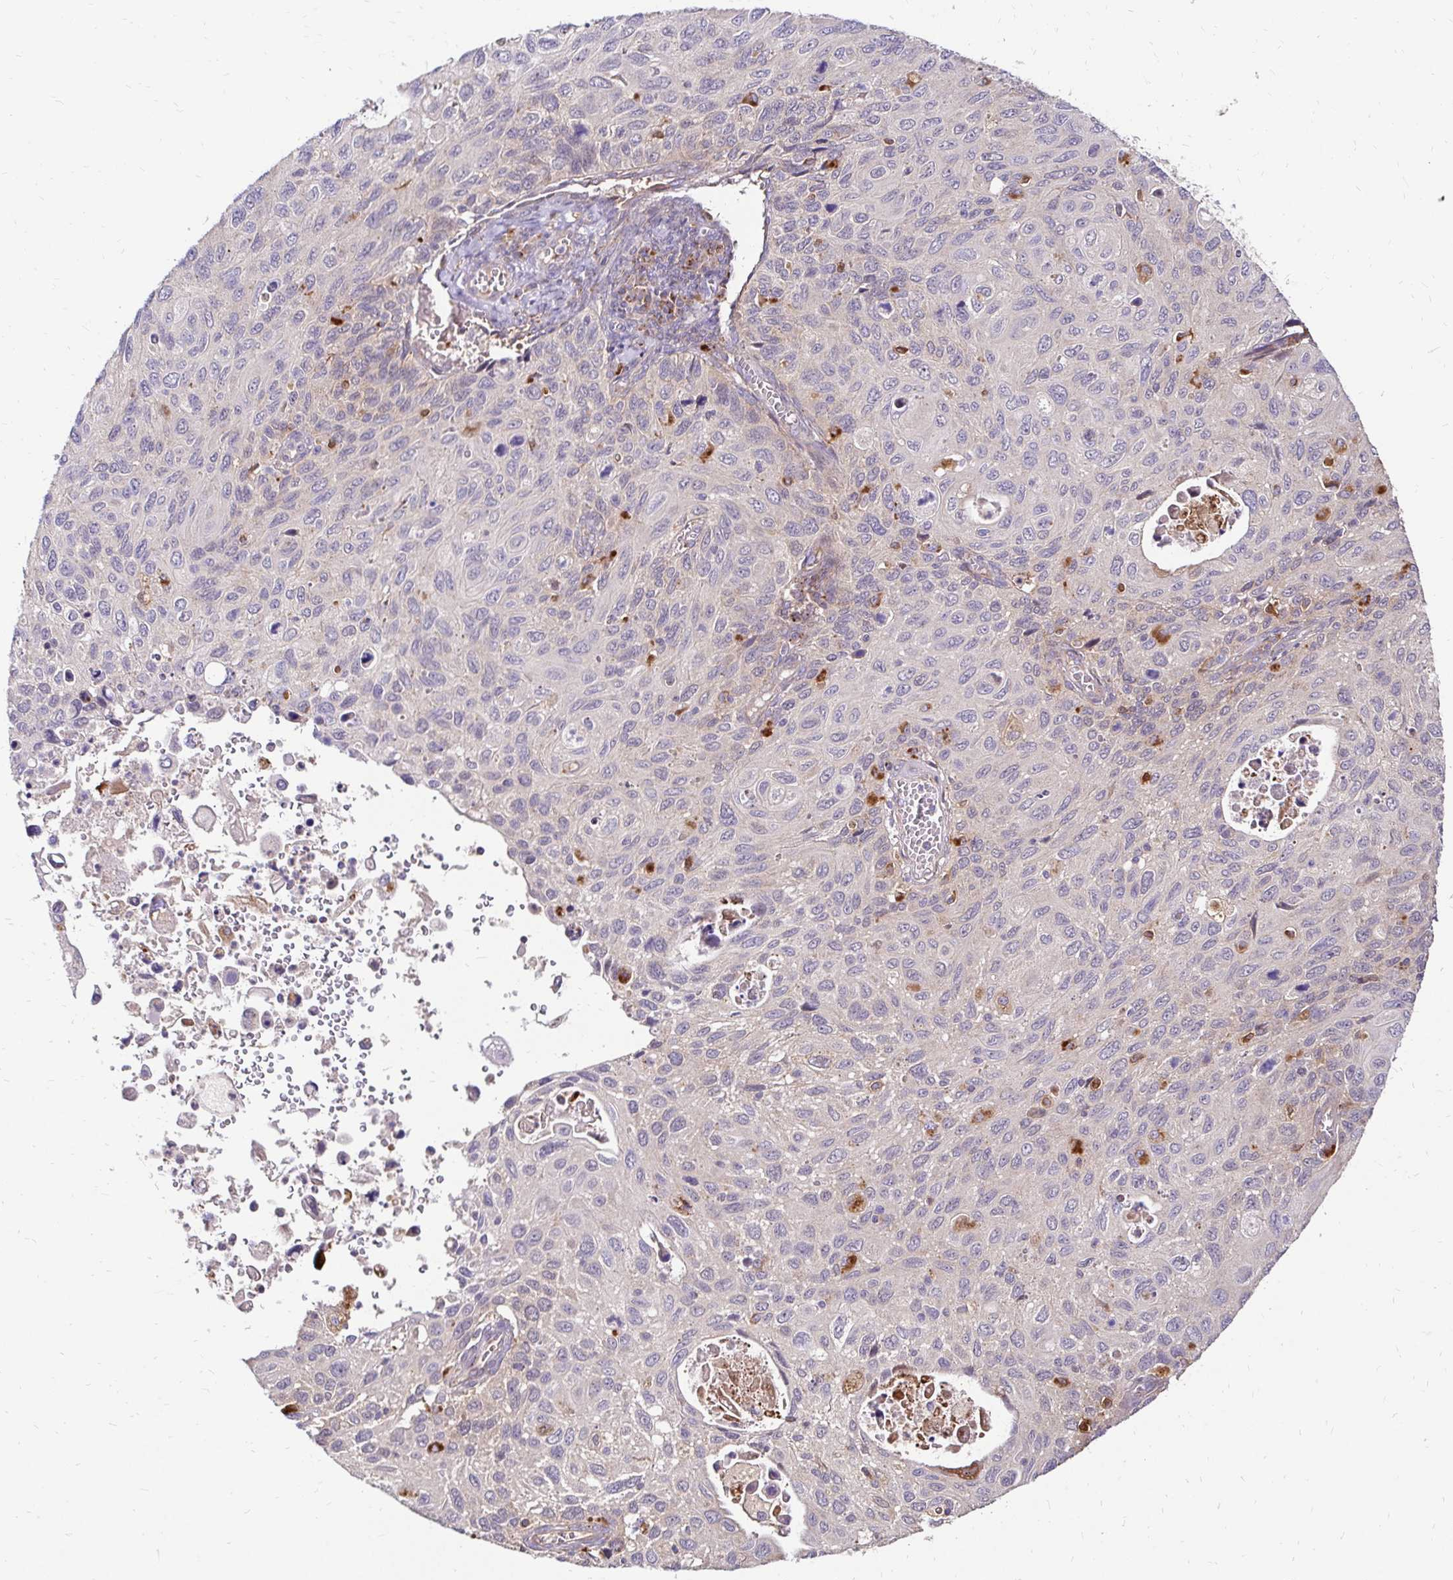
{"staining": {"intensity": "negative", "quantity": "none", "location": "none"}, "tissue": "cervical cancer", "cell_type": "Tumor cells", "image_type": "cancer", "snomed": [{"axis": "morphology", "description": "Squamous cell carcinoma, NOS"}, {"axis": "topography", "description": "Cervix"}], "caption": "DAB immunohistochemical staining of human squamous cell carcinoma (cervical) exhibits no significant positivity in tumor cells.", "gene": "IDUA", "patient": {"sex": "female", "age": 70}}